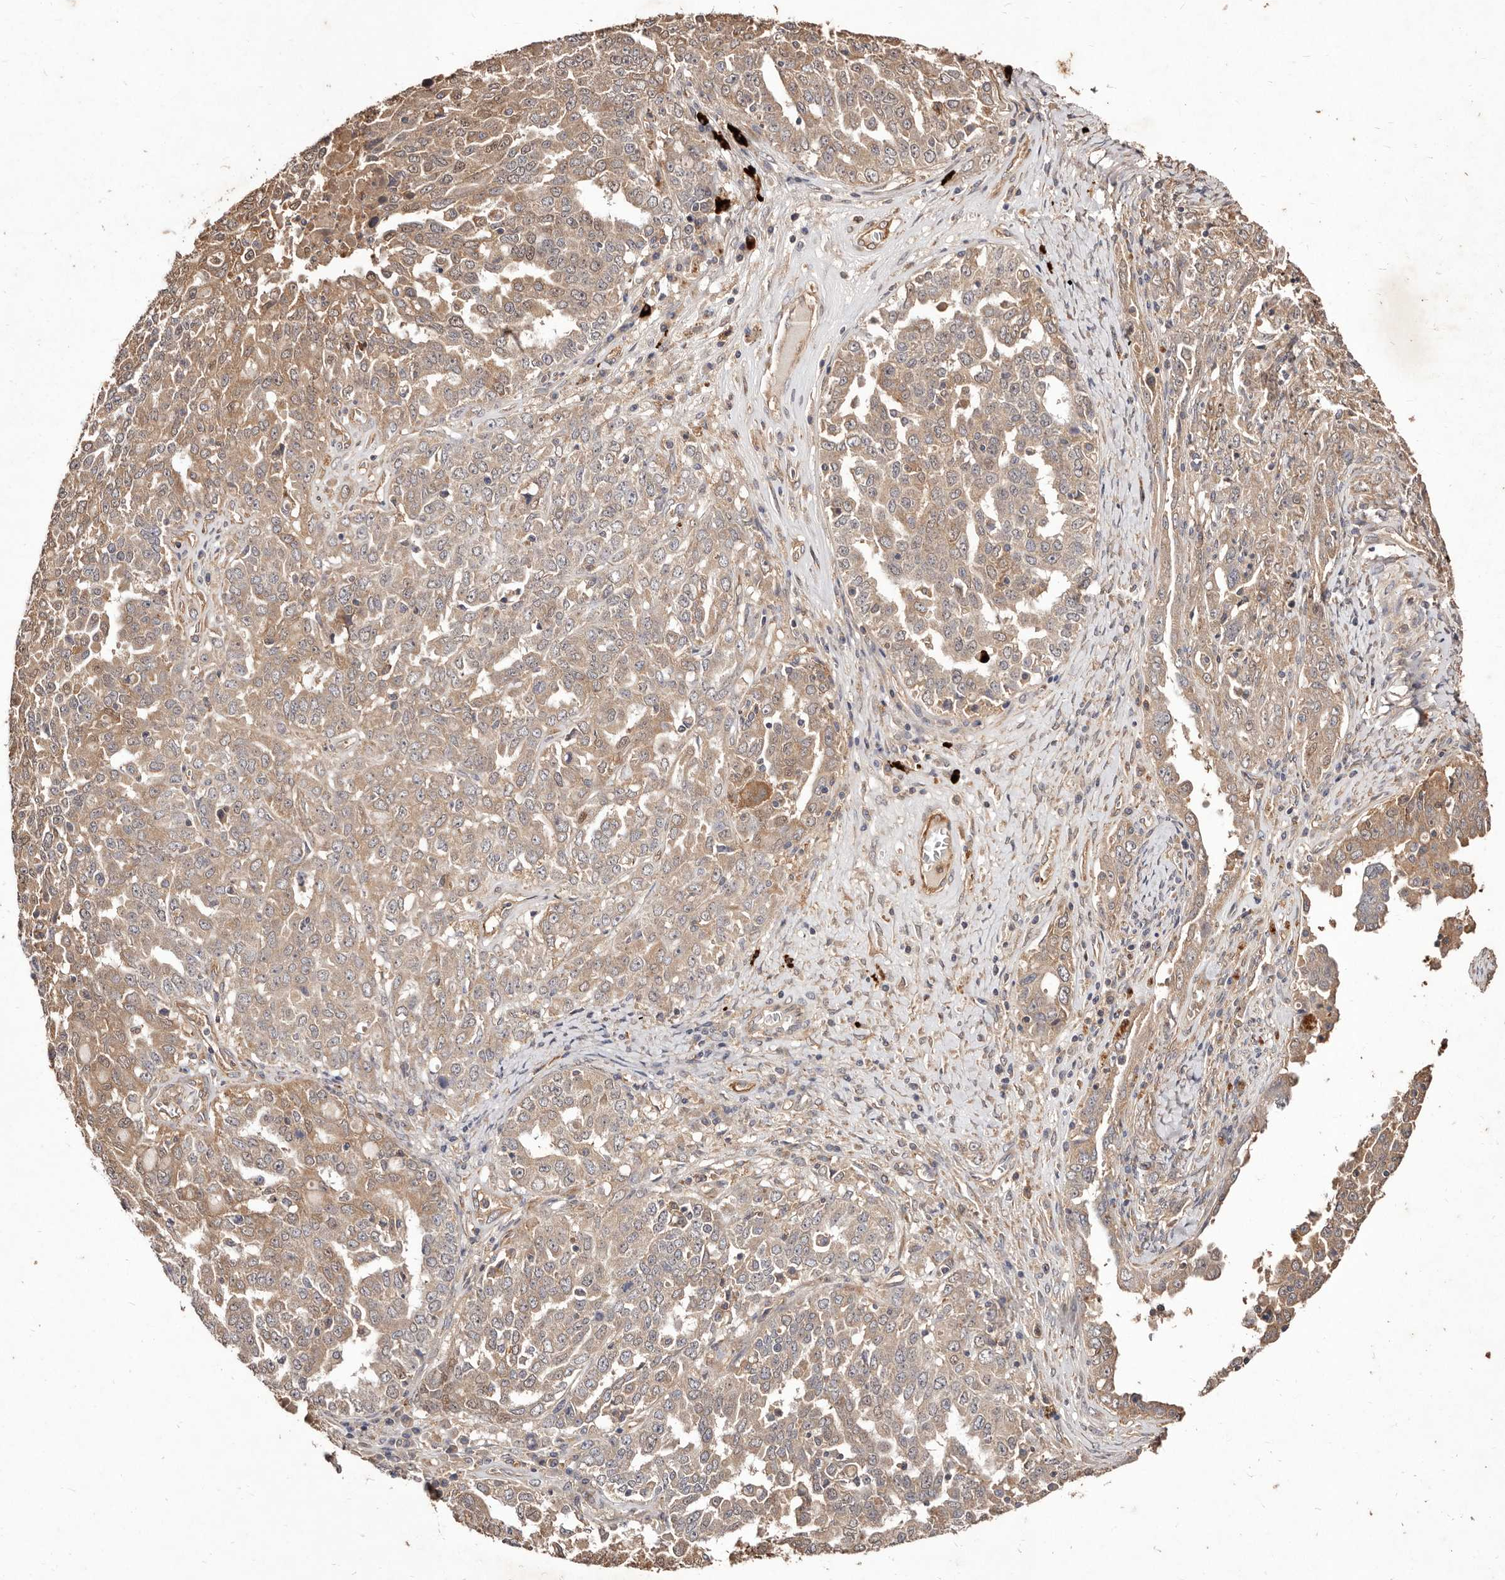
{"staining": {"intensity": "weak", "quantity": ">75%", "location": "cytoplasmic/membranous"}, "tissue": "ovarian cancer", "cell_type": "Tumor cells", "image_type": "cancer", "snomed": [{"axis": "morphology", "description": "Carcinoma, endometroid"}, {"axis": "topography", "description": "Ovary"}], "caption": "High-power microscopy captured an immunohistochemistry micrograph of ovarian endometroid carcinoma, revealing weak cytoplasmic/membranous expression in approximately >75% of tumor cells.", "gene": "CCL14", "patient": {"sex": "female", "age": 62}}